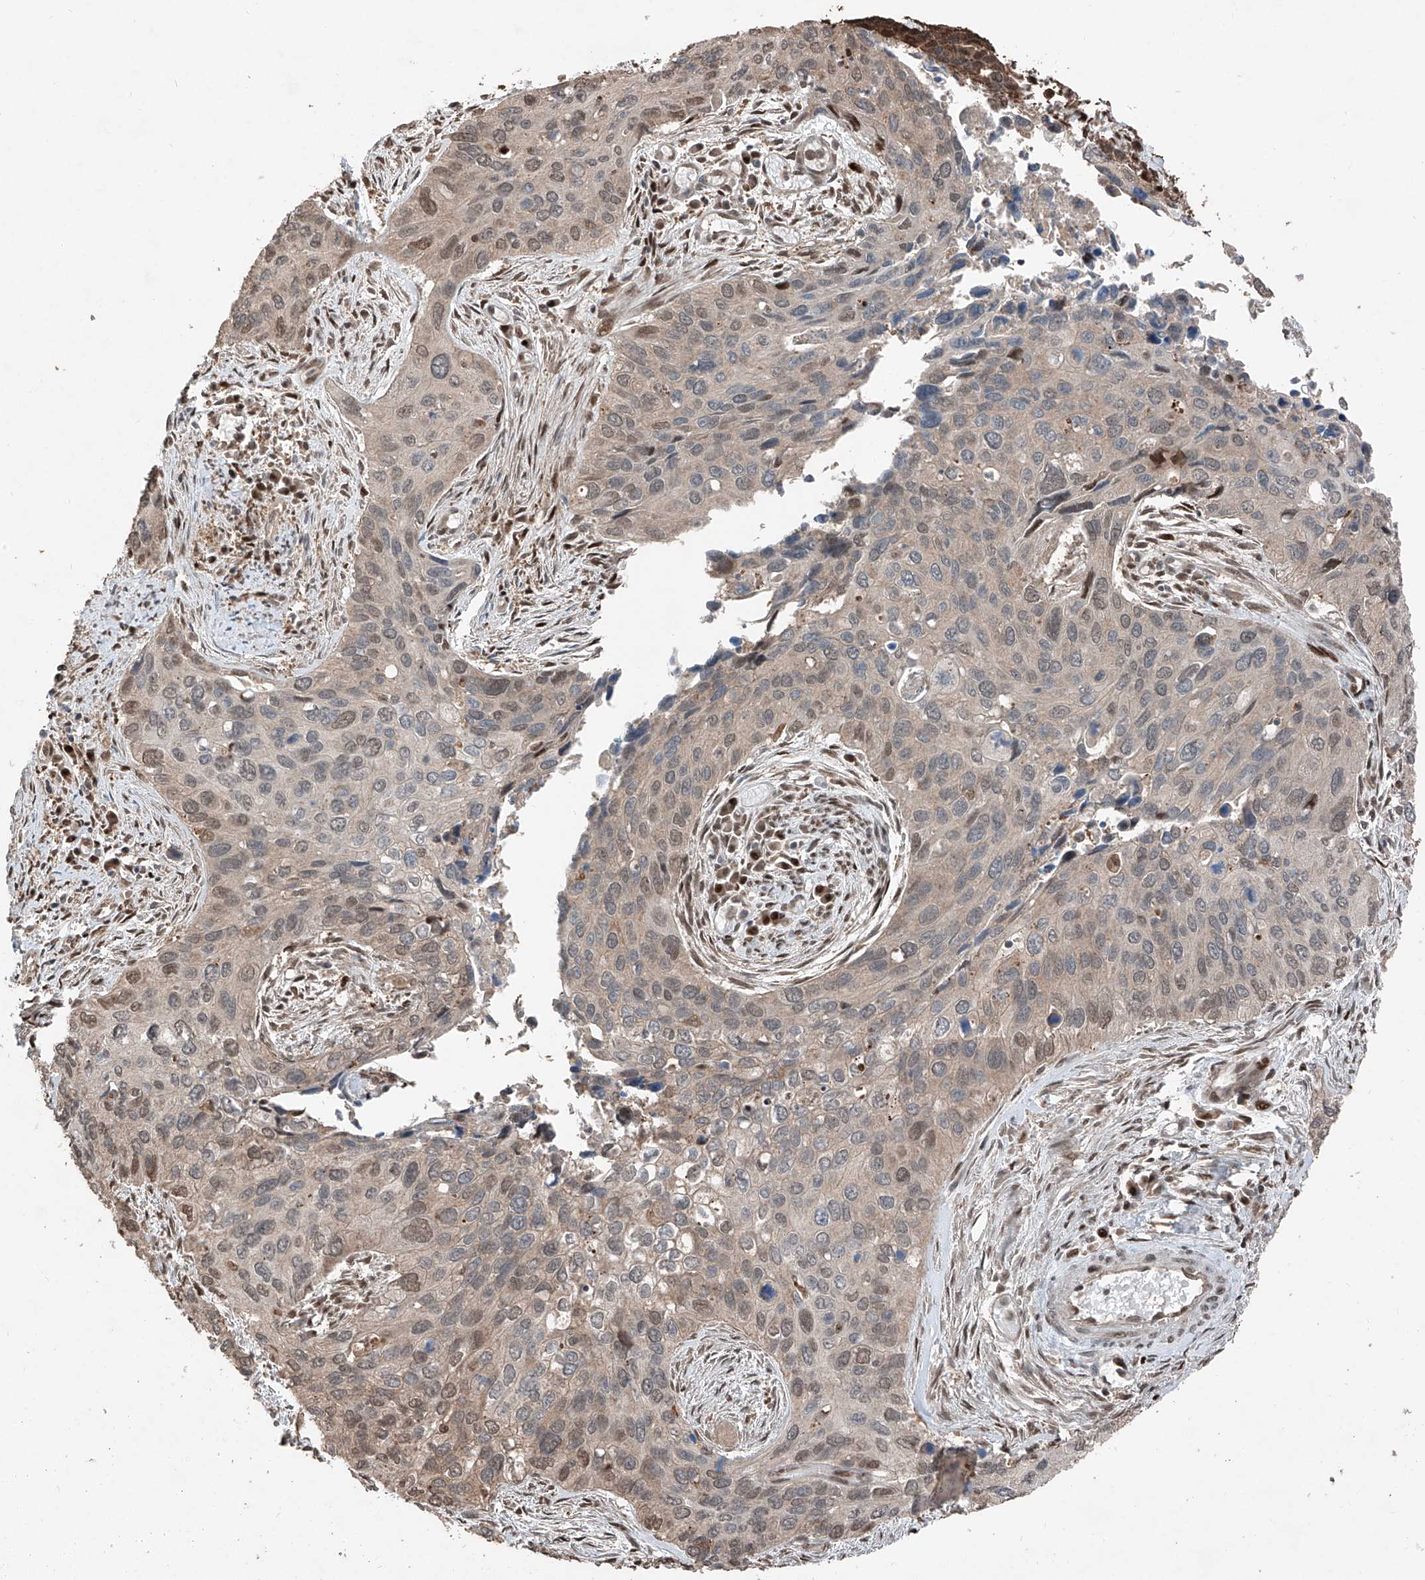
{"staining": {"intensity": "weak", "quantity": "25%-75%", "location": "cytoplasmic/membranous,nuclear"}, "tissue": "cervical cancer", "cell_type": "Tumor cells", "image_type": "cancer", "snomed": [{"axis": "morphology", "description": "Squamous cell carcinoma, NOS"}, {"axis": "topography", "description": "Cervix"}], "caption": "Protein expression by immunohistochemistry displays weak cytoplasmic/membranous and nuclear expression in about 25%-75% of tumor cells in cervical squamous cell carcinoma.", "gene": "RMND1", "patient": {"sex": "female", "age": 55}}